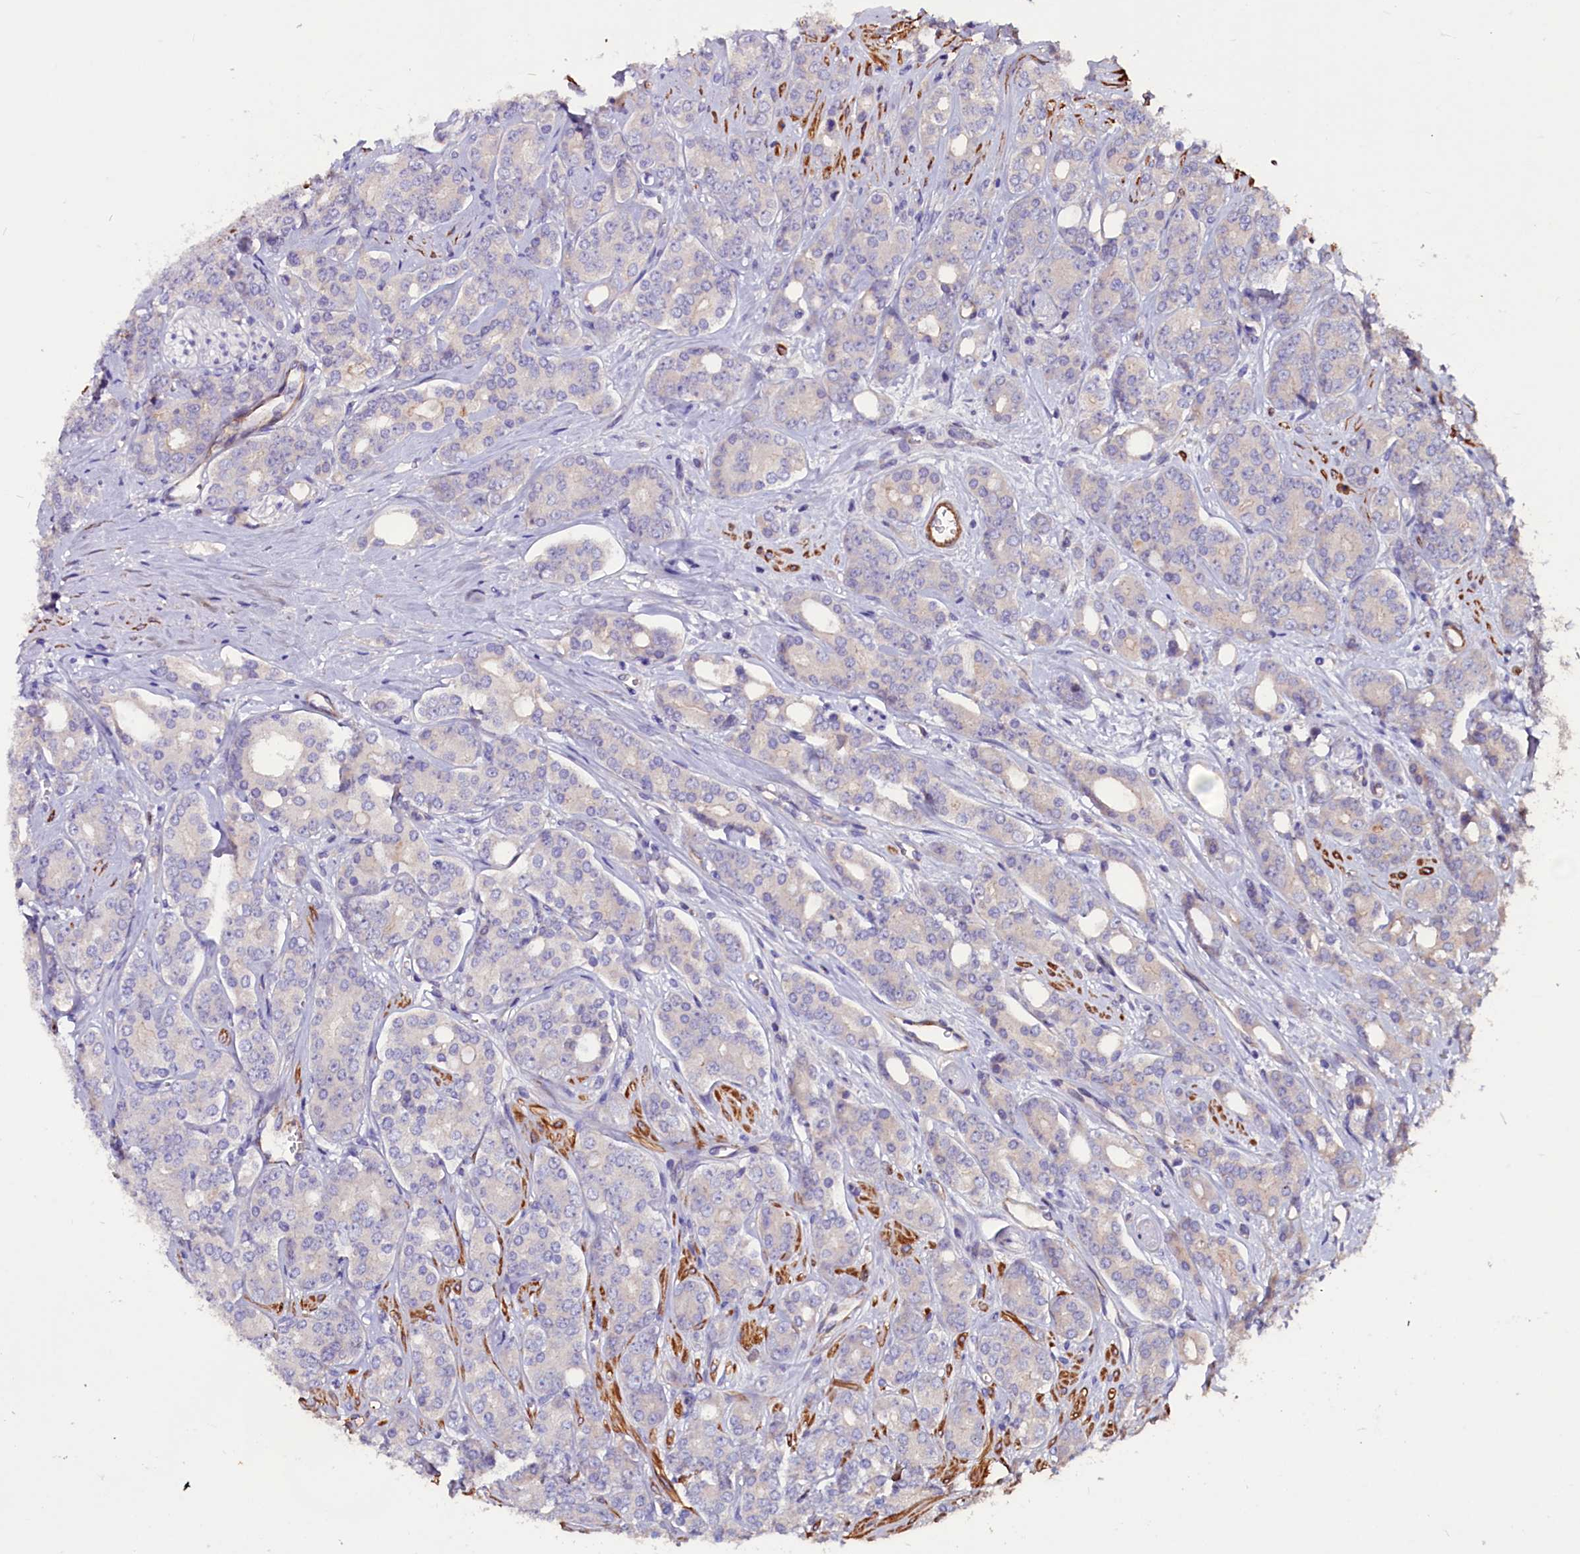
{"staining": {"intensity": "negative", "quantity": "none", "location": "none"}, "tissue": "prostate cancer", "cell_type": "Tumor cells", "image_type": "cancer", "snomed": [{"axis": "morphology", "description": "Adenocarcinoma, High grade"}, {"axis": "topography", "description": "Prostate"}], "caption": "Protein analysis of prostate cancer (high-grade adenocarcinoma) reveals no significant positivity in tumor cells.", "gene": "ZNF749", "patient": {"sex": "male", "age": 62}}